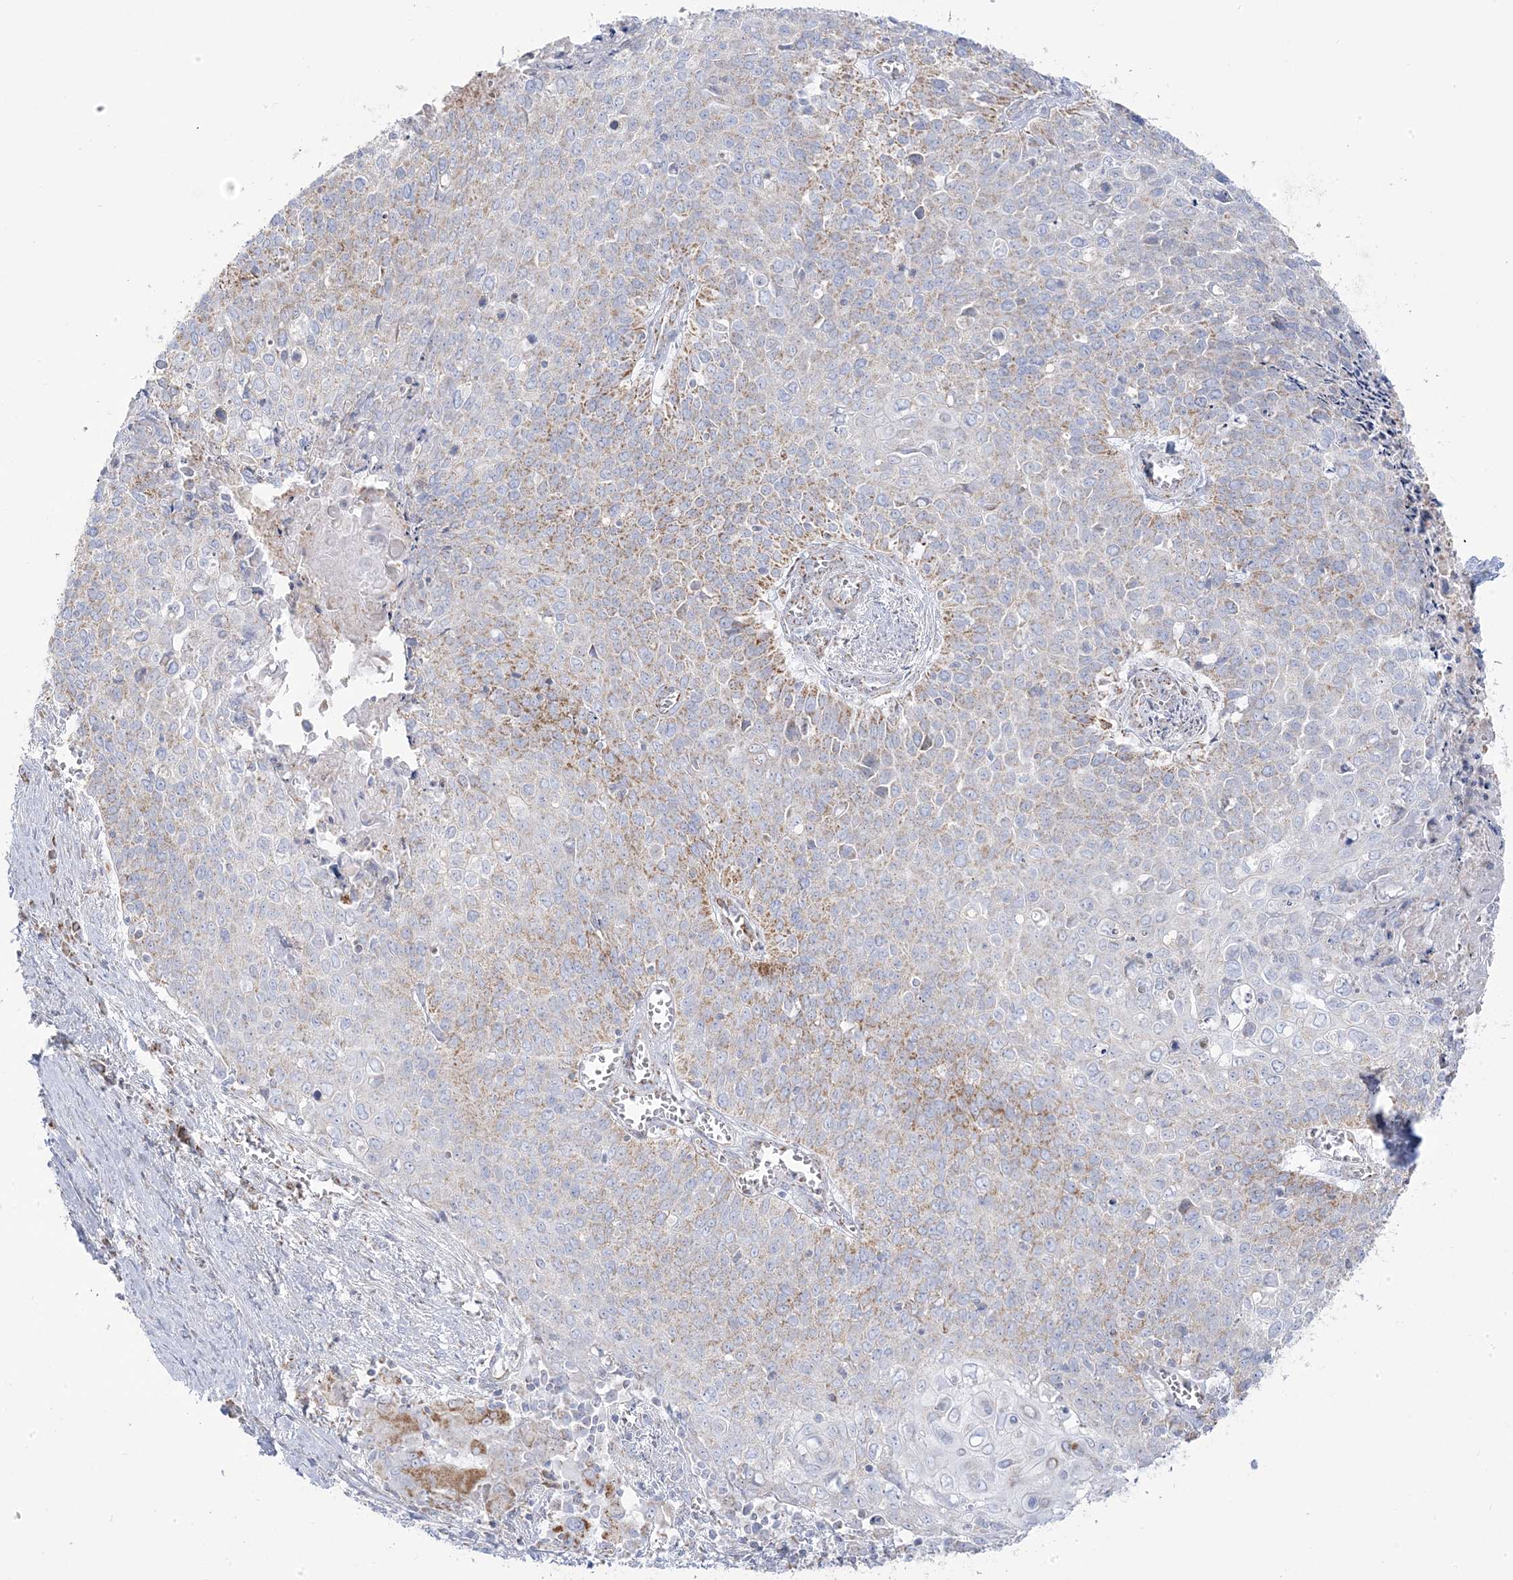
{"staining": {"intensity": "moderate", "quantity": "<25%", "location": "cytoplasmic/membranous"}, "tissue": "cervical cancer", "cell_type": "Tumor cells", "image_type": "cancer", "snomed": [{"axis": "morphology", "description": "Squamous cell carcinoma, NOS"}, {"axis": "topography", "description": "Cervix"}], "caption": "High-magnification brightfield microscopy of cervical cancer stained with DAB (brown) and counterstained with hematoxylin (blue). tumor cells exhibit moderate cytoplasmic/membranous expression is identified in approximately<25% of cells.", "gene": "PCCB", "patient": {"sex": "female", "age": 39}}